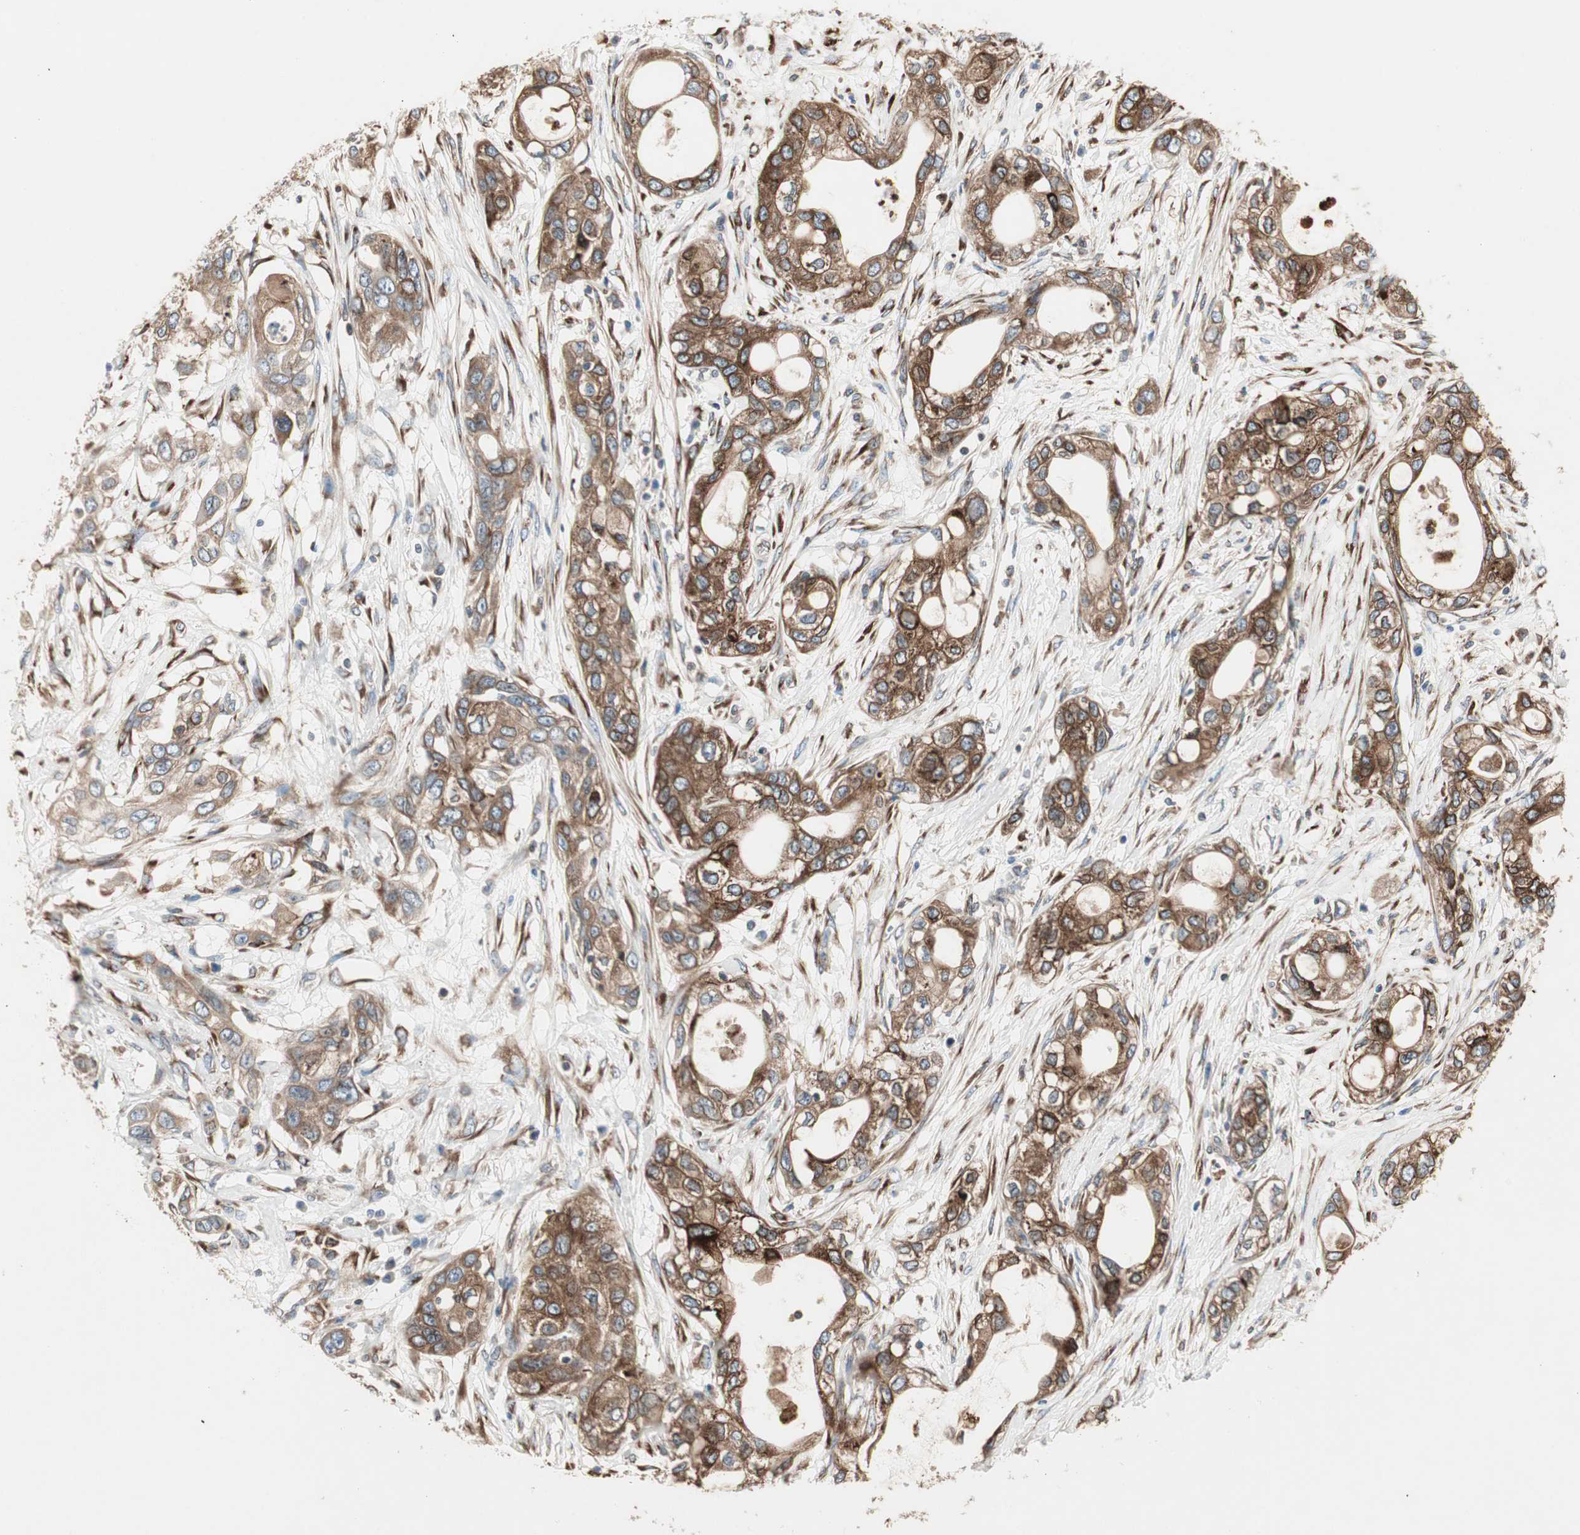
{"staining": {"intensity": "strong", "quantity": ">75%", "location": "cytoplasmic/membranous"}, "tissue": "pancreatic cancer", "cell_type": "Tumor cells", "image_type": "cancer", "snomed": [{"axis": "morphology", "description": "Adenocarcinoma, NOS"}, {"axis": "topography", "description": "Pancreas"}], "caption": "Pancreatic adenocarcinoma stained for a protein (brown) displays strong cytoplasmic/membranous positive staining in about >75% of tumor cells.", "gene": "H6PD", "patient": {"sex": "female", "age": 70}}